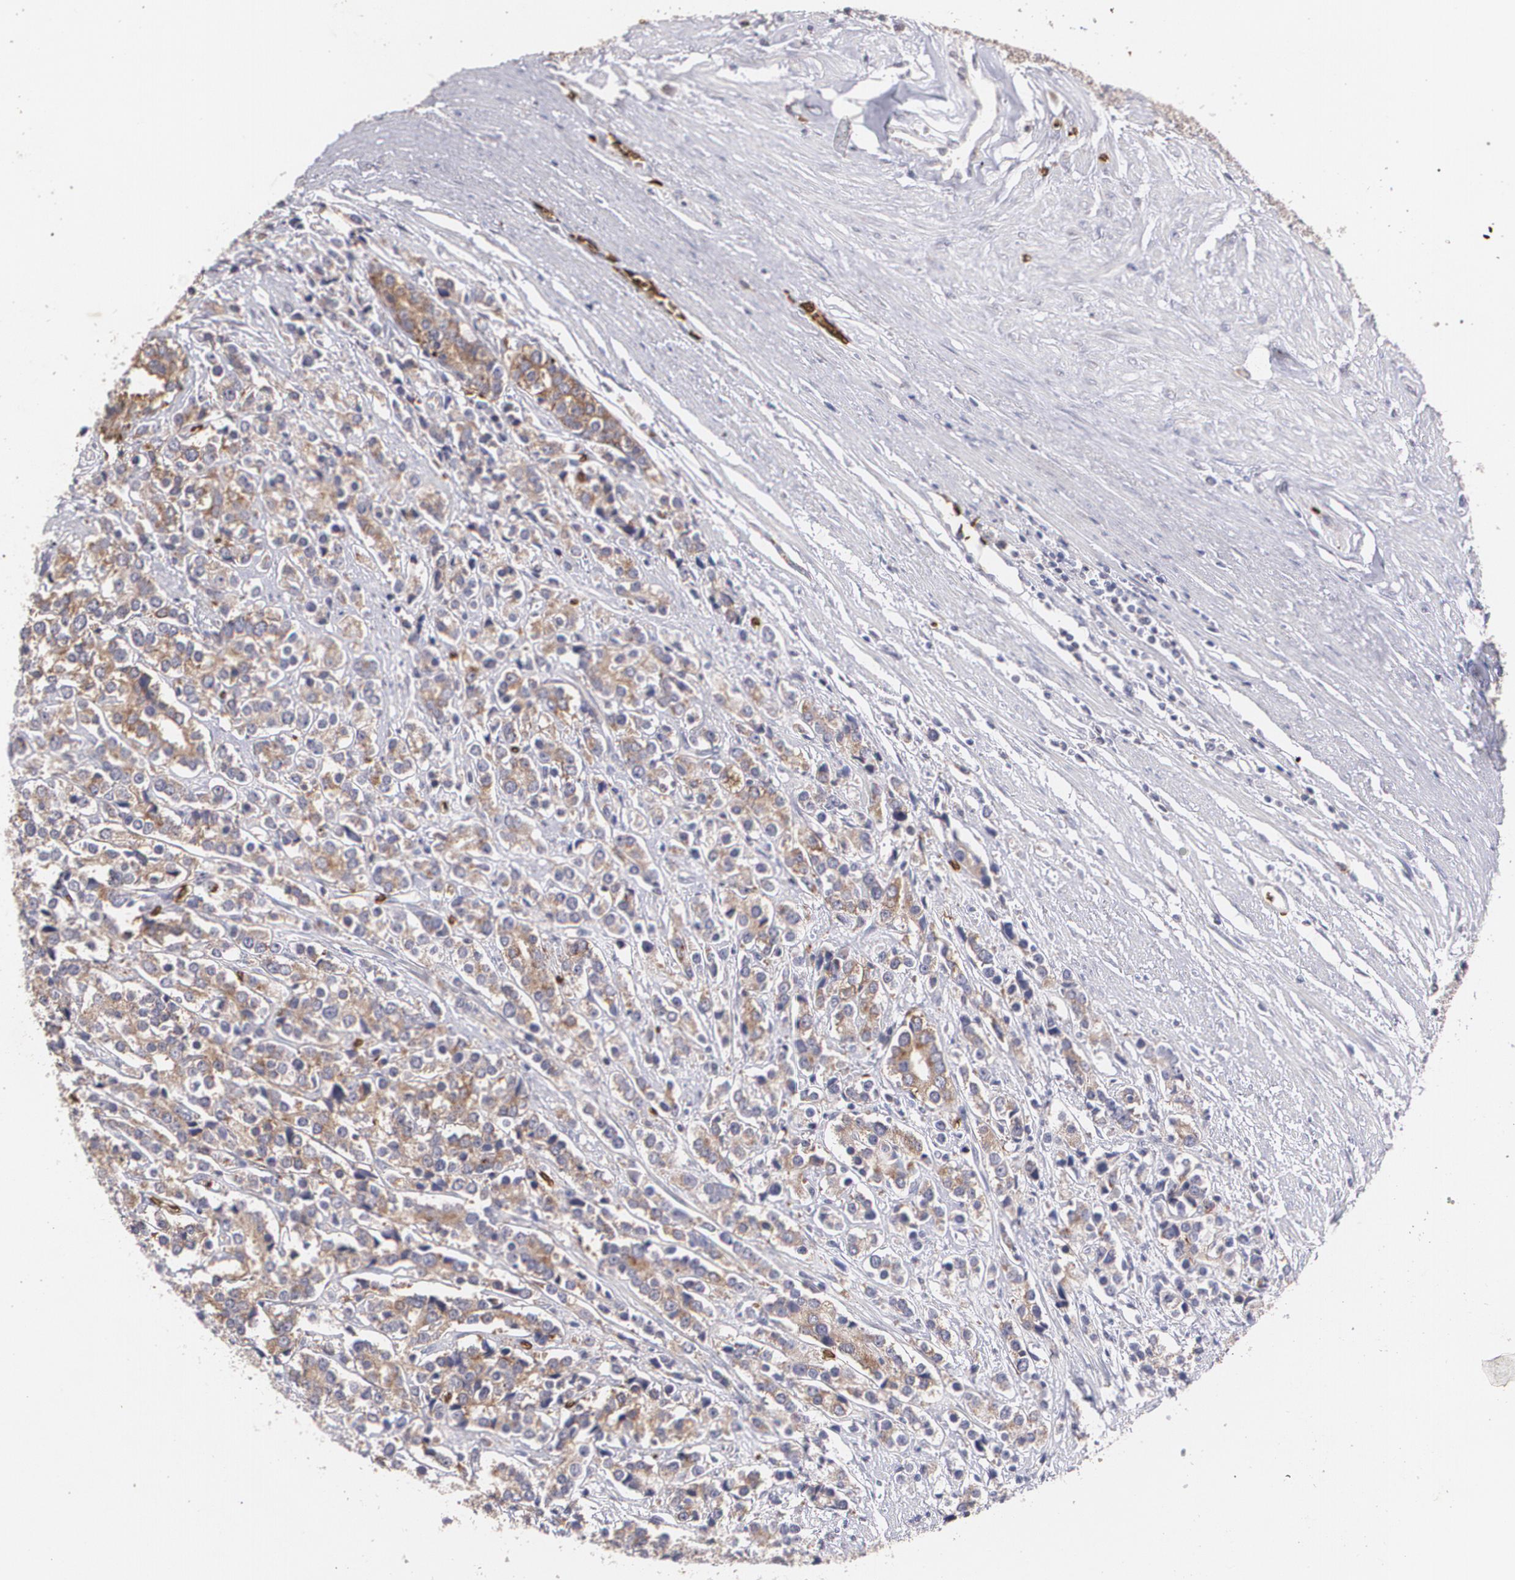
{"staining": {"intensity": "moderate", "quantity": ">75%", "location": "cytoplasmic/membranous"}, "tissue": "prostate cancer", "cell_type": "Tumor cells", "image_type": "cancer", "snomed": [{"axis": "morphology", "description": "Adenocarcinoma, High grade"}, {"axis": "topography", "description": "Prostate"}], "caption": "Immunohistochemical staining of human prostate cancer reveals moderate cytoplasmic/membranous protein staining in approximately >75% of tumor cells. The protein is shown in brown color, while the nuclei are stained blue.", "gene": "SLC2A1", "patient": {"sex": "male", "age": 71}}